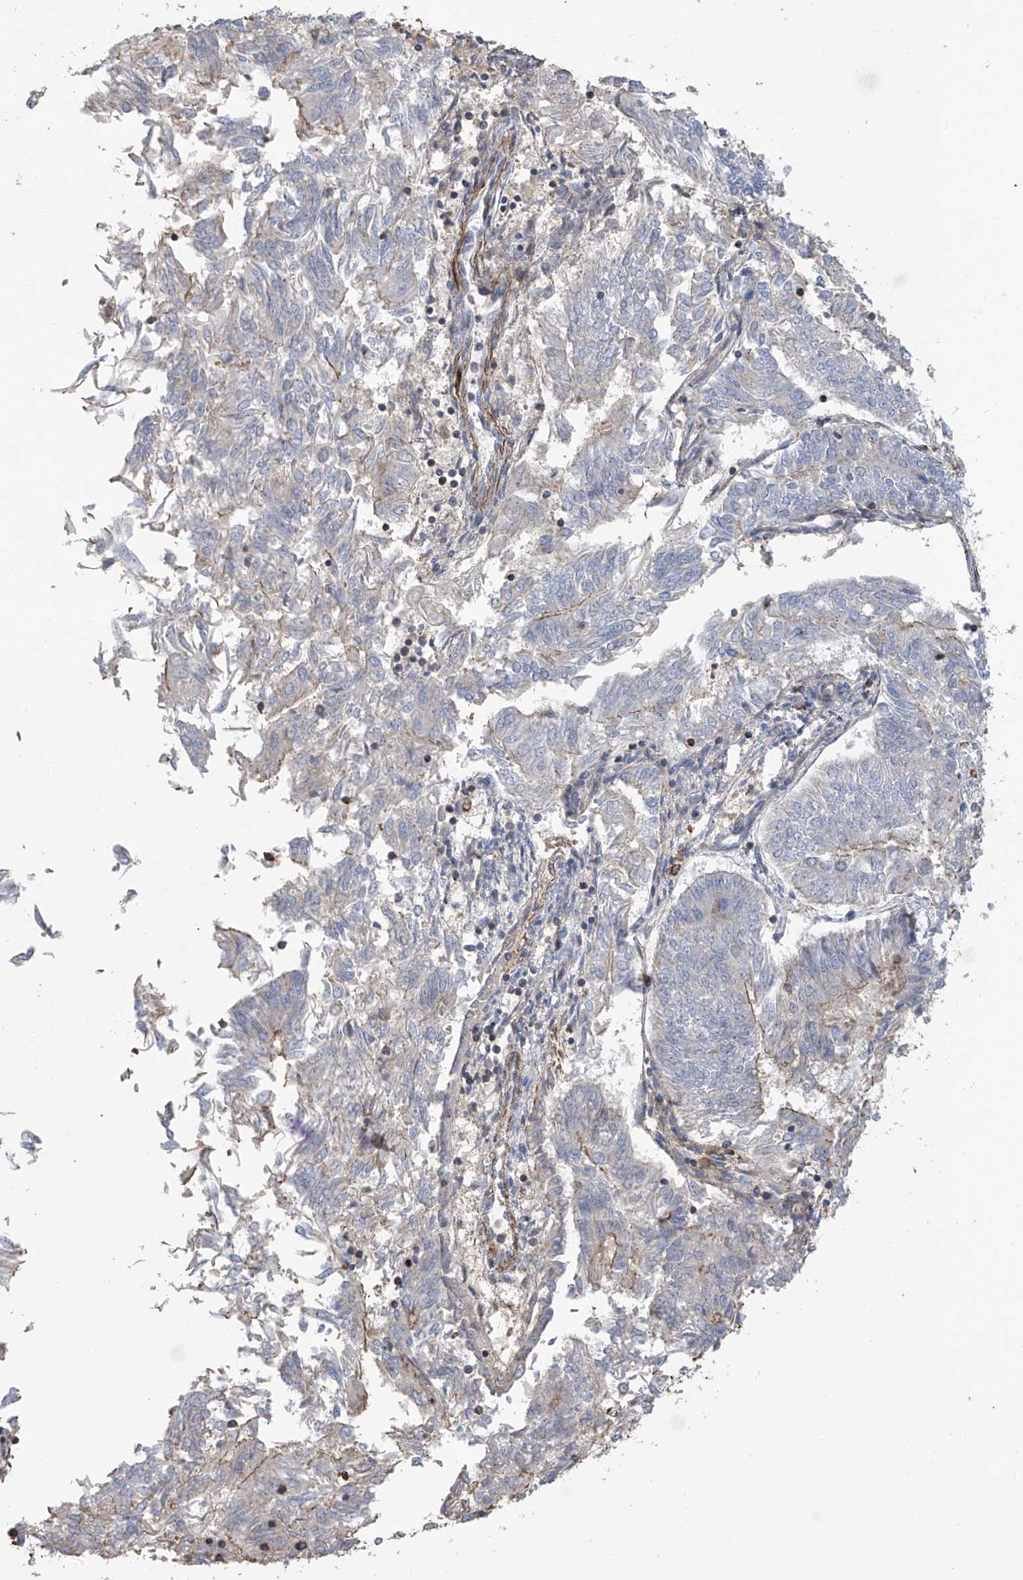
{"staining": {"intensity": "moderate", "quantity": "<25%", "location": "cytoplasmic/membranous"}, "tissue": "endometrial cancer", "cell_type": "Tumor cells", "image_type": "cancer", "snomed": [{"axis": "morphology", "description": "Adenocarcinoma, NOS"}, {"axis": "topography", "description": "Endometrium"}], "caption": "High-magnification brightfield microscopy of endometrial cancer stained with DAB (brown) and counterstained with hematoxylin (blue). tumor cells exhibit moderate cytoplasmic/membranous staining is appreciated in about<25% of cells. (IHC, brightfield microscopy, high magnification).", "gene": "SLC43A3", "patient": {"sex": "female", "age": 58}}